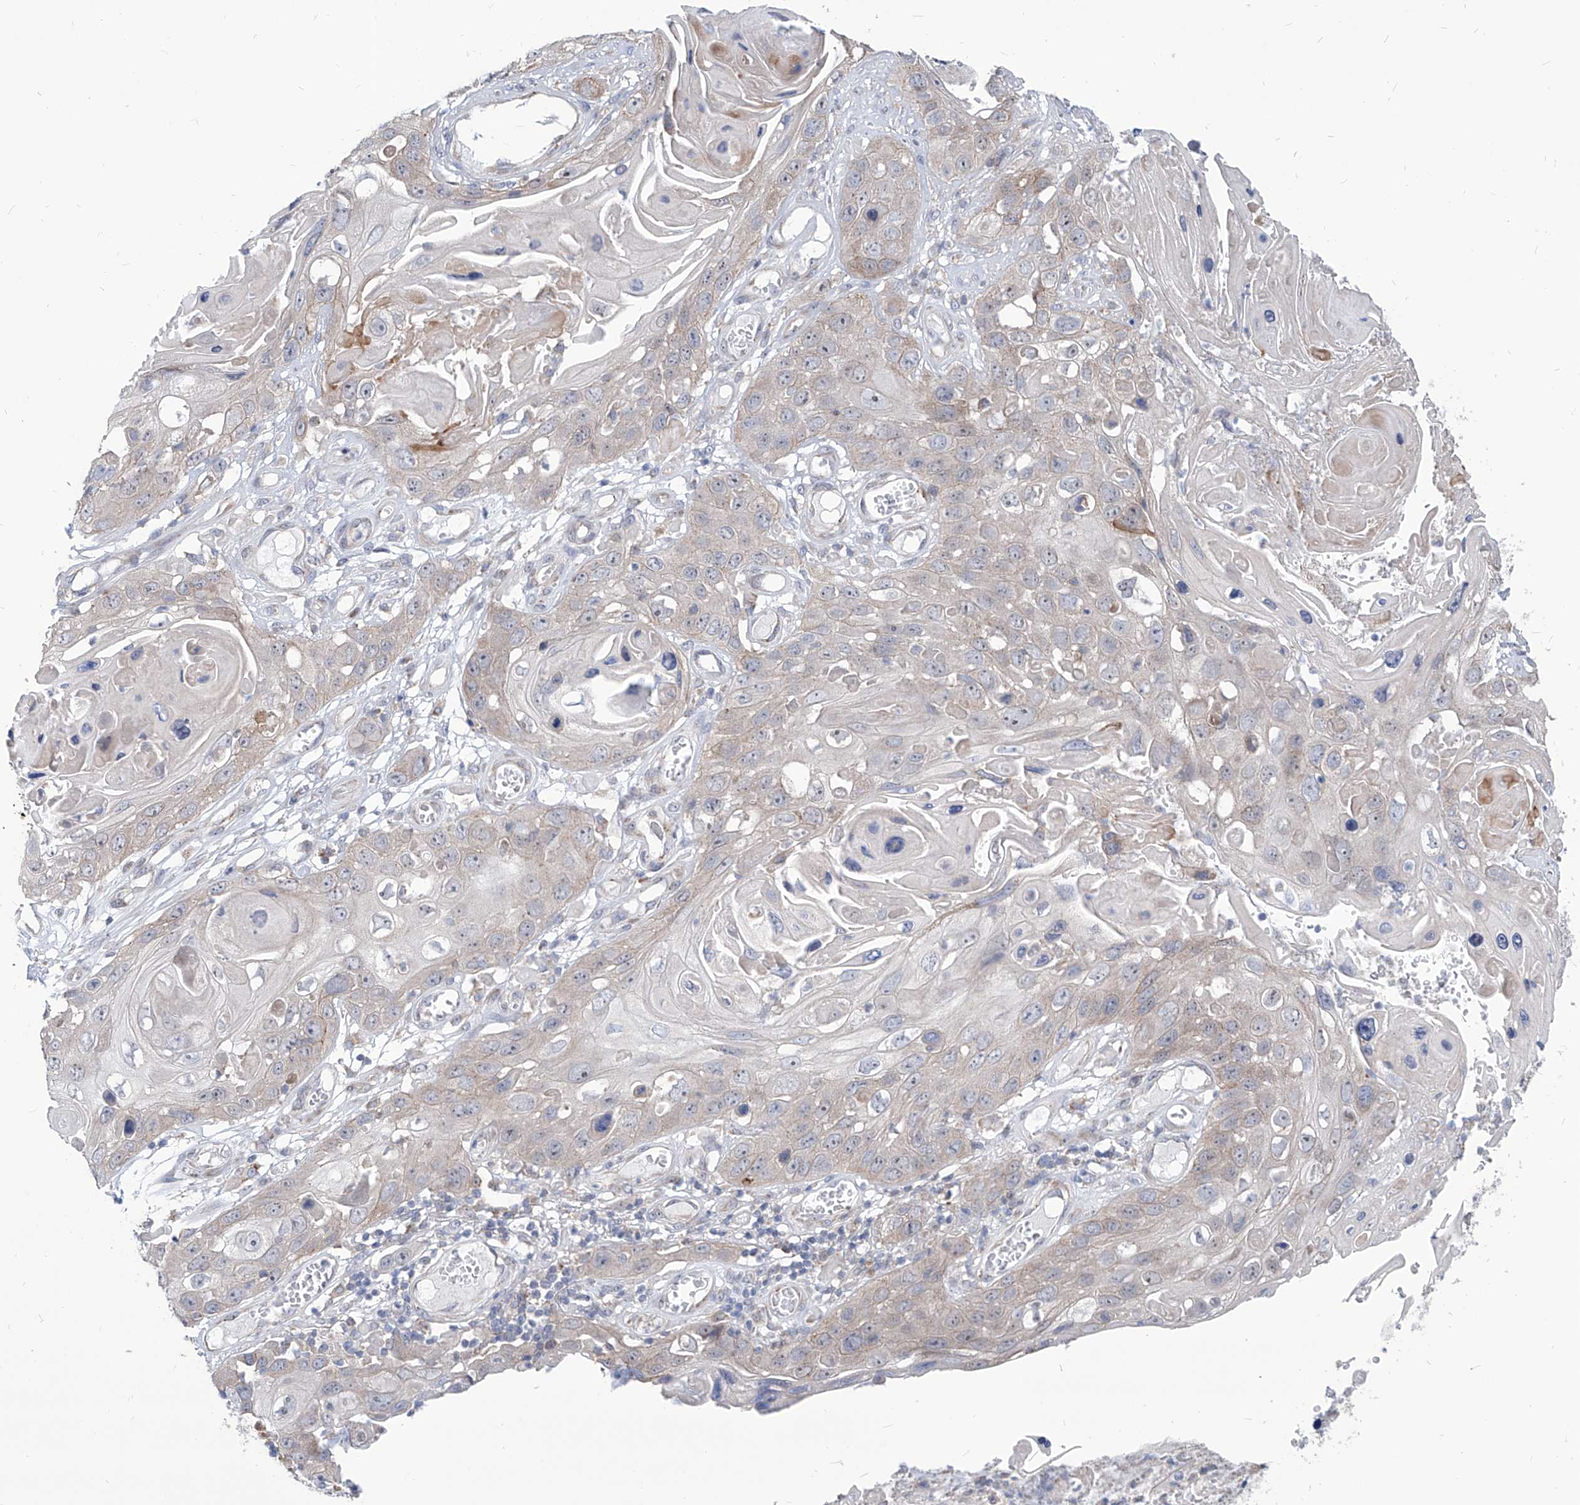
{"staining": {"intensity": "negative", "quantity": "none", "location": "none"}, "tissue": "skin cancer", "cell_type": "Tumor cells", "image_type": "cancer", "snomed": [{"axis": "morphology", "description": "Squamous cell carcinoma, NOS"}, {"axis": "topography", "description": "Skin"}], "caption": "IHC histopathology image of human skin cancer (squamous cell carcinoma) stained for a protein (brown), which shows no positivity in tumor cells.", "gene": "AGPS", "patient": {"sex": "male", "age": 55}}